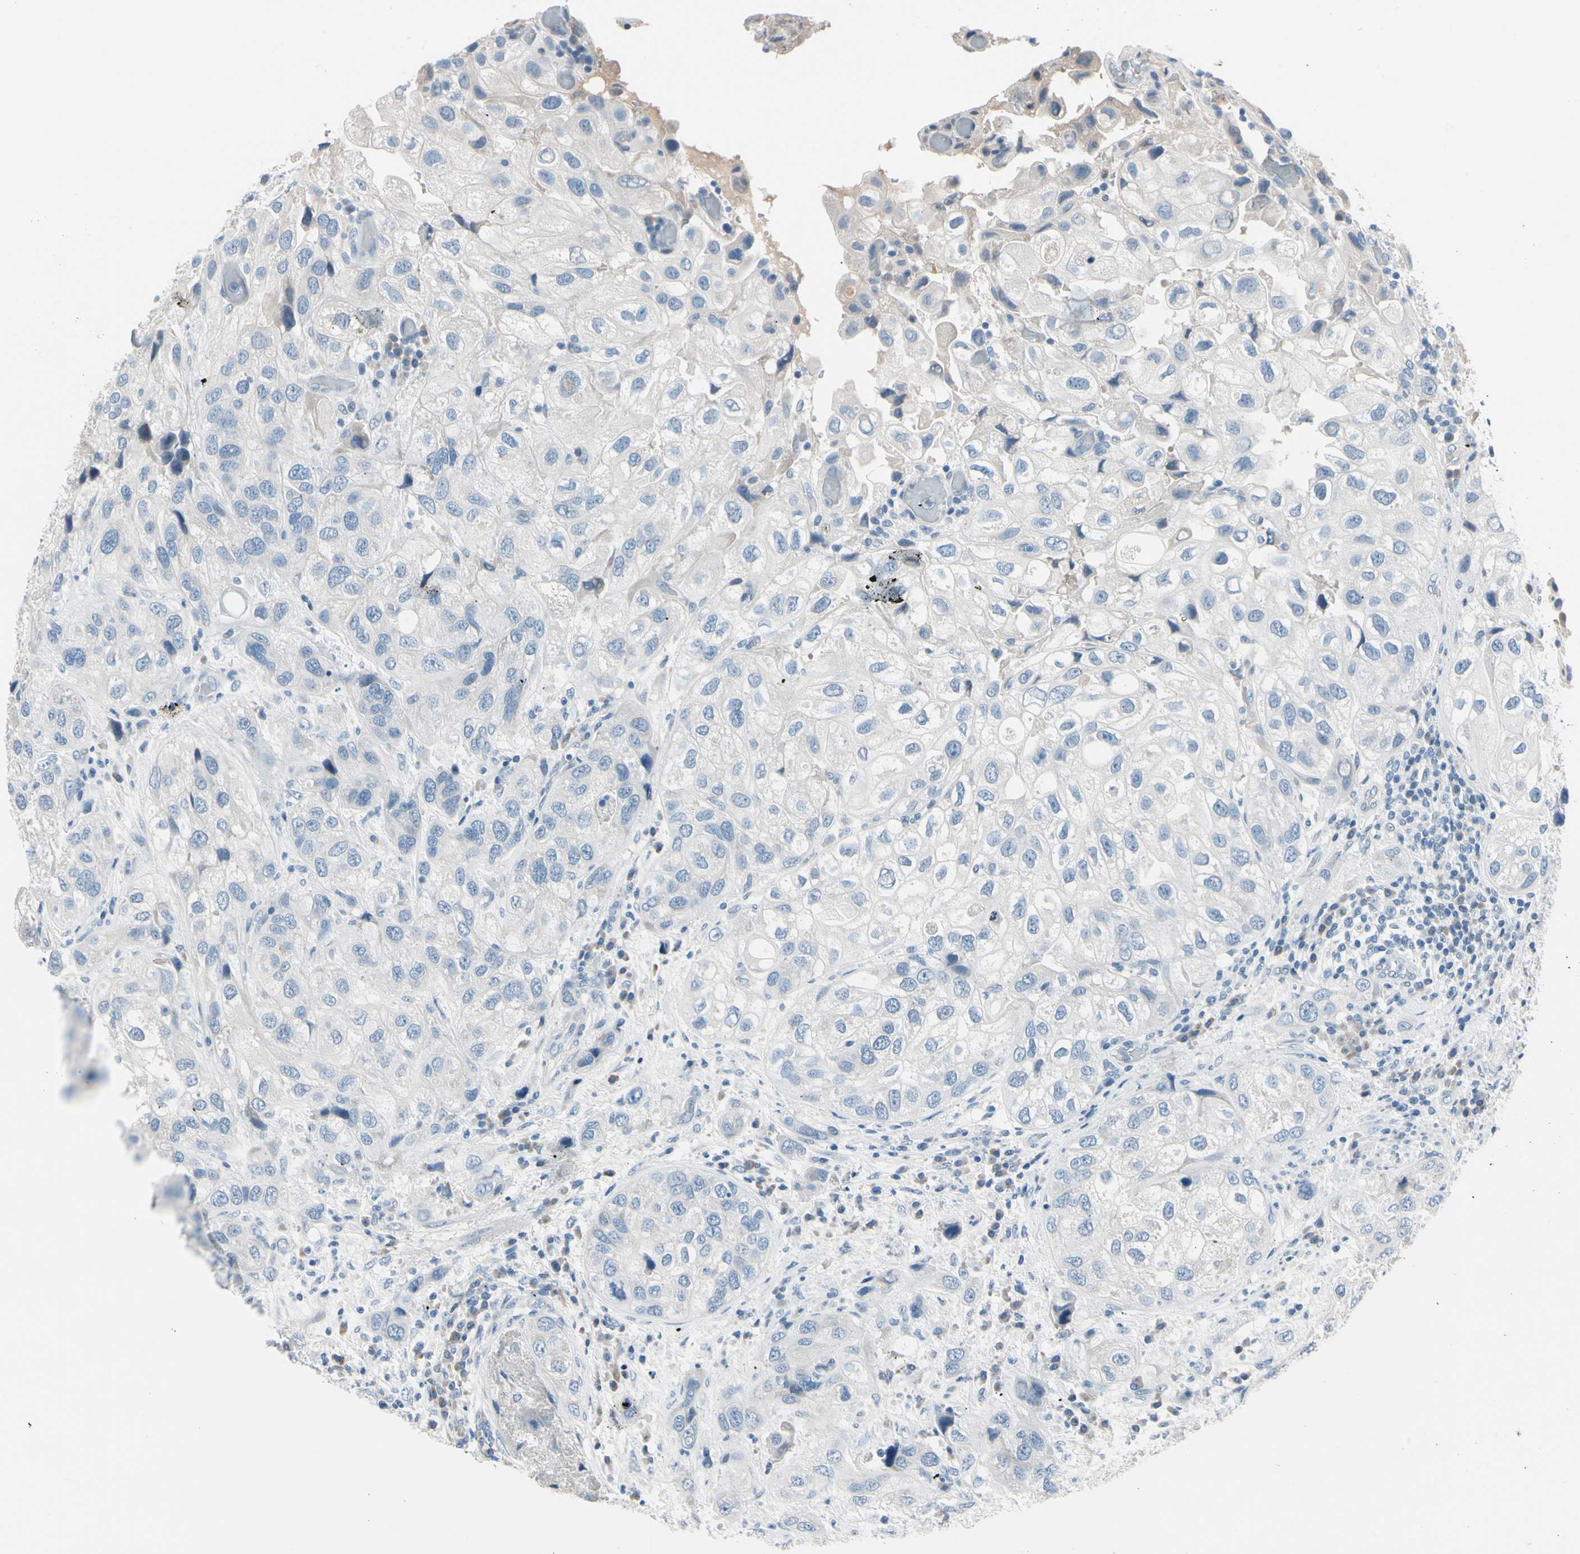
{"staining": {"intensity": "negative", "quantity": "none", "location": "none"}, "tissue": "urothelial cancer", "cell_type": "Tumor cells", "image_type": "cancer", "snomed": [{"axis": "morphology", "description": "Urothelial carcinoma, High grade"}, {"axis": "topography", "description": "Urinary bladder"}], "caption": "Tumor cells are negative for protein expression in human urothelial cancer.", "gene": "PGR", "patient": {"sex": "female", "age": 64}}